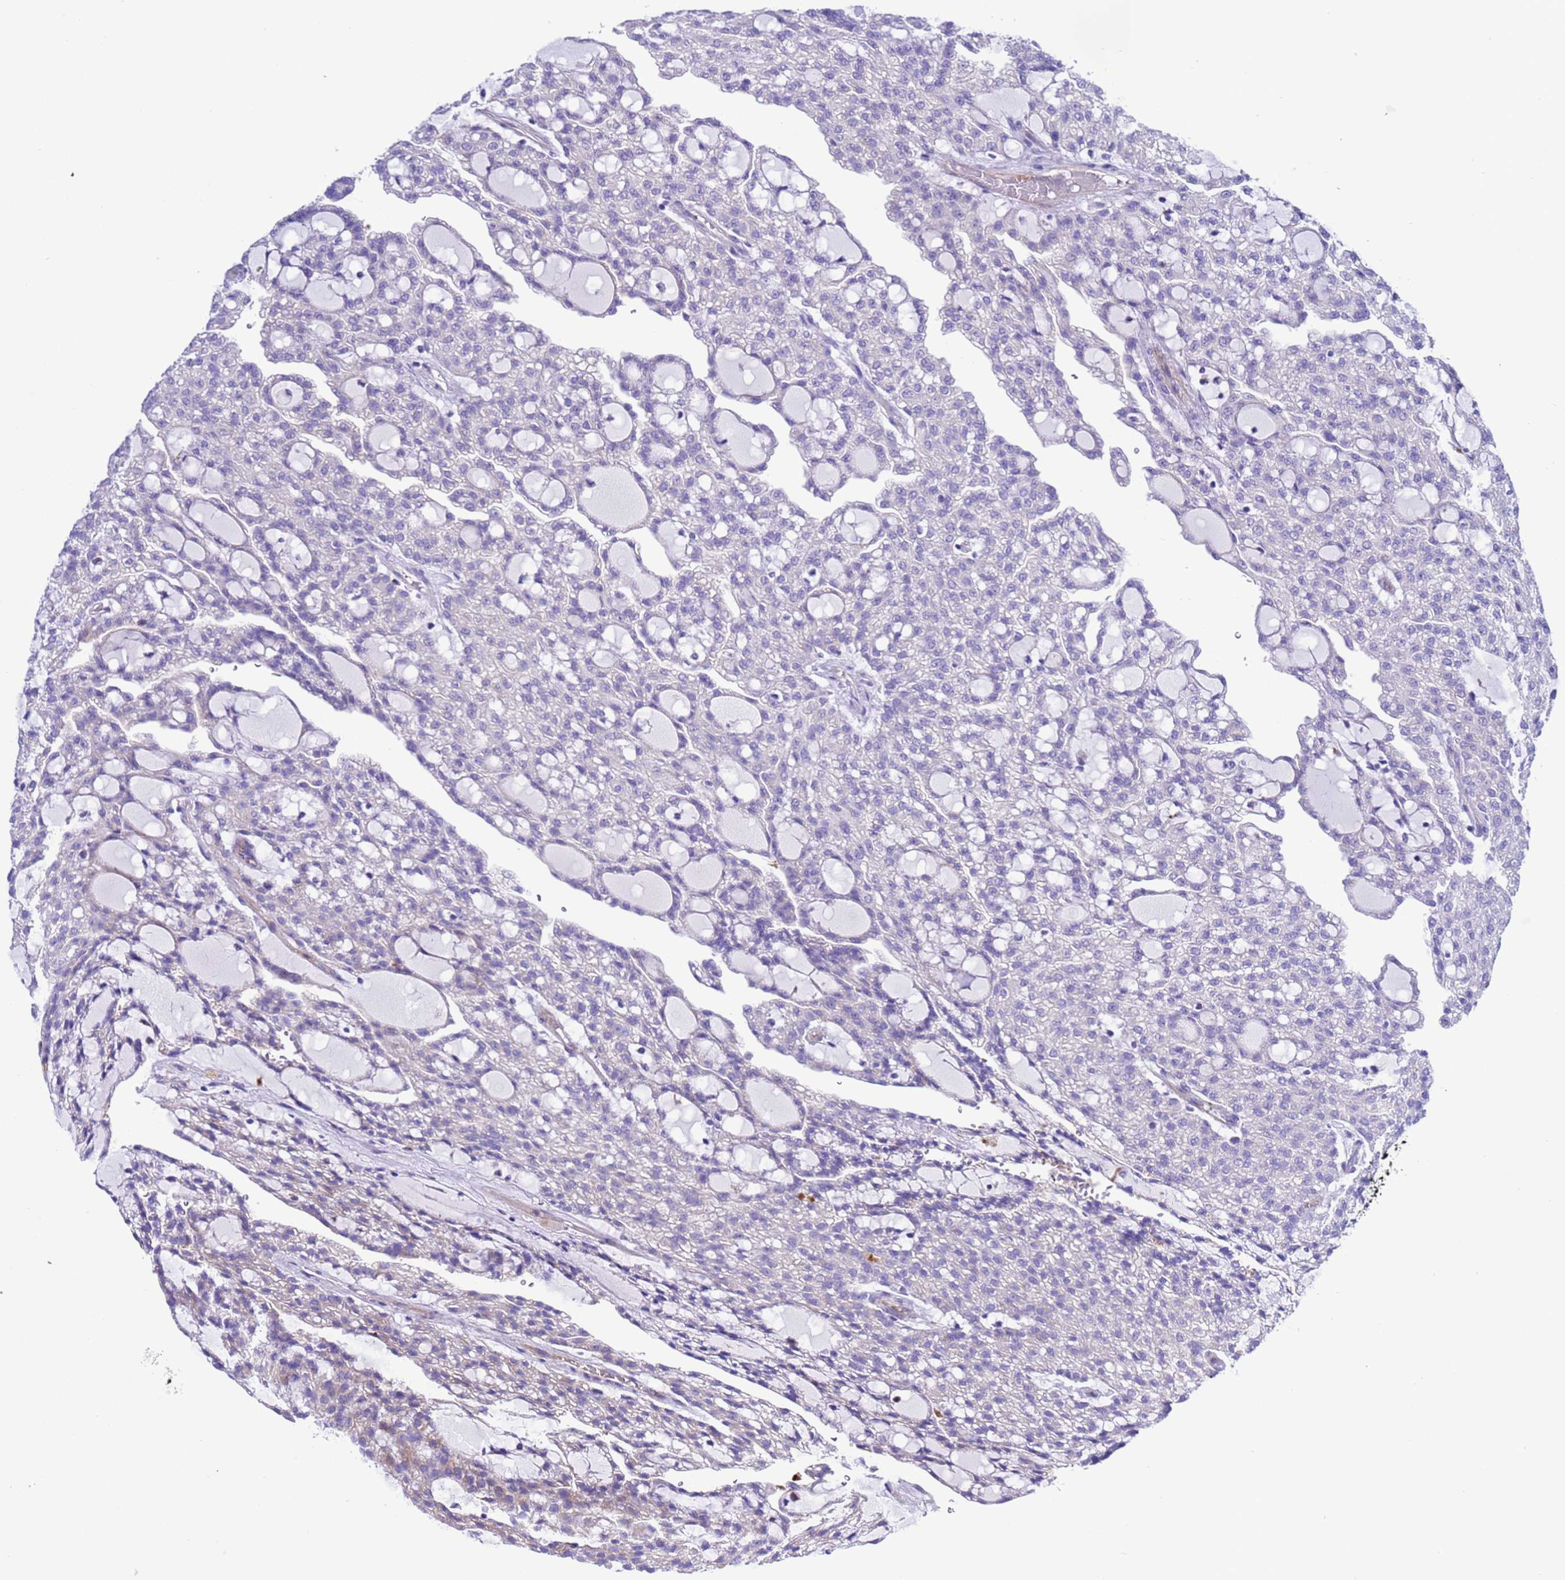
{"staining": {"intensity": "strong", "quantity": "25%-75%", "location": "cytoplasmic/membranous"}, "tissue": "renal cancer", "cell_type": "Tumor cells", "image_type": "cancer", "snomed": [{"axis": "morphology", "description": "Adenocarcinoma, NOS"}, {"axis": "topography", "description": "Kidney"}], "caption": "Immunohistochemistry histopathology image of human adenocarcinoma (renal) stained for a protein (brown), which exhibits high levels of strong cytoplasmic/membranous expression in about 25%-75% of tumor cells.", "gene": "KICS2", "patient": {"sex": "male", "age": 63}}